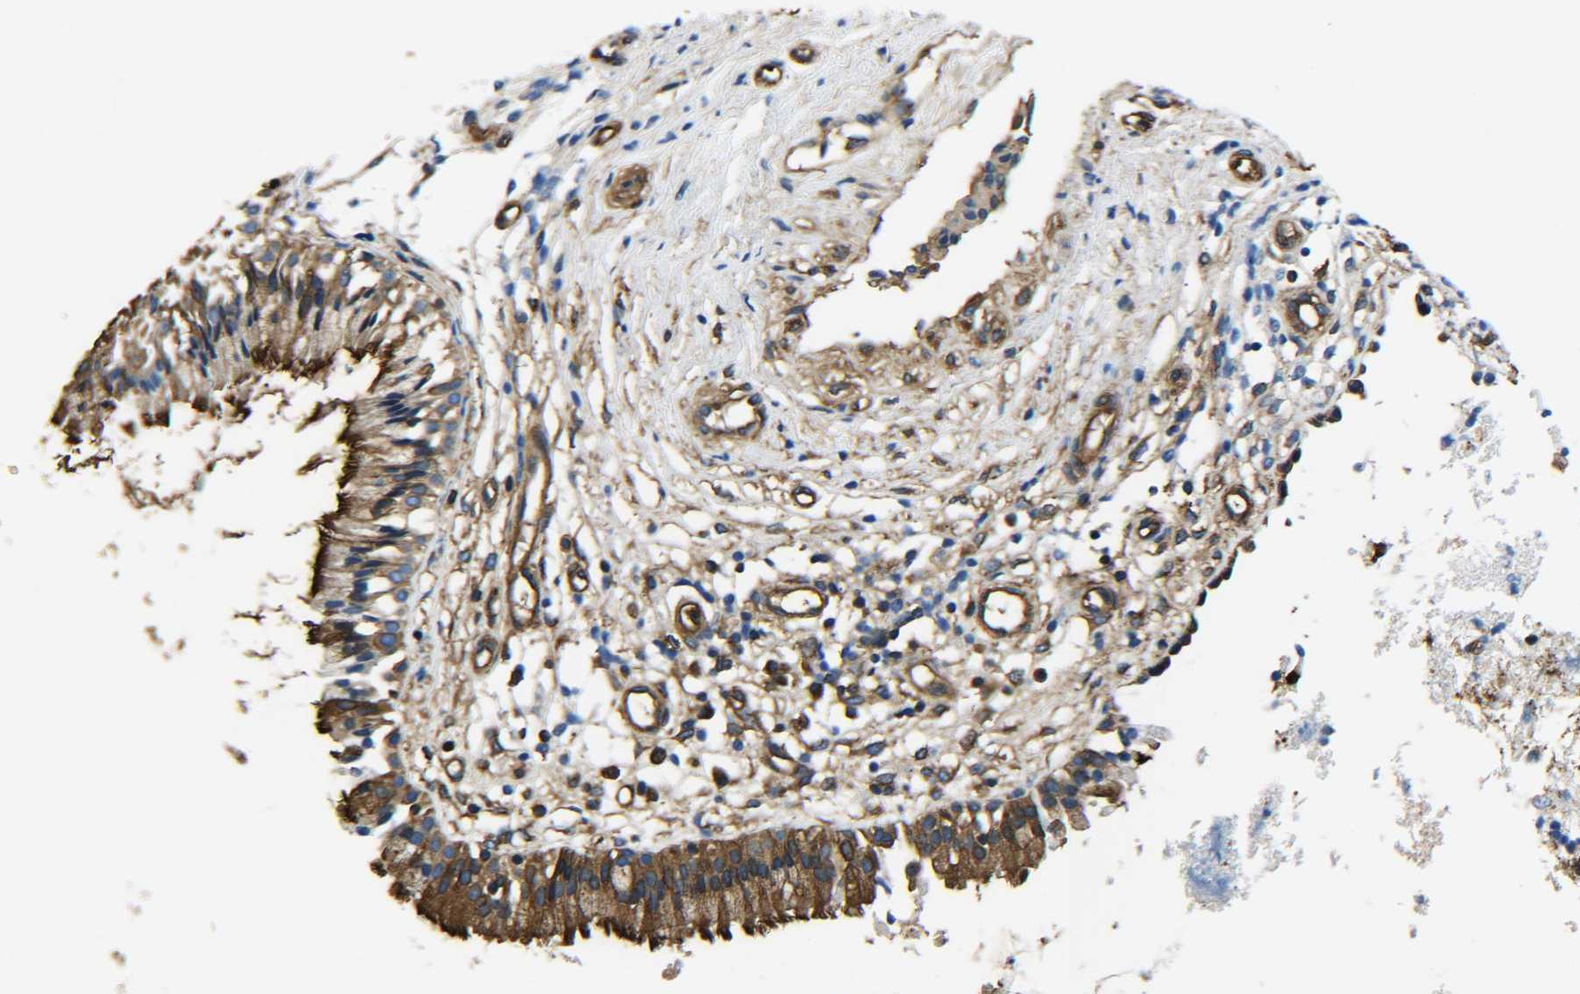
{"staining": {"intensity": "strong", "quantity": ">75%", "location": "cytoplasmic/membranous"}, "tissue": "nasopharynx", "cell_type": "Respiratory epithelial cells", "image_type": "normal", "snomed": [{"axis": "morphology", "description": "Normal tissue, NOS"}, {"axis": "topography", "description": "Nasopharynx"}], "caption": "Strong cytoplasmic/membranous staining for a protein is appreciated in approximately >75% of respiratory epithelial cells of unremarkable nasopharynx using IHC.", "gene": "TUBB", "patient": {"sex": "male", "age": 21}}